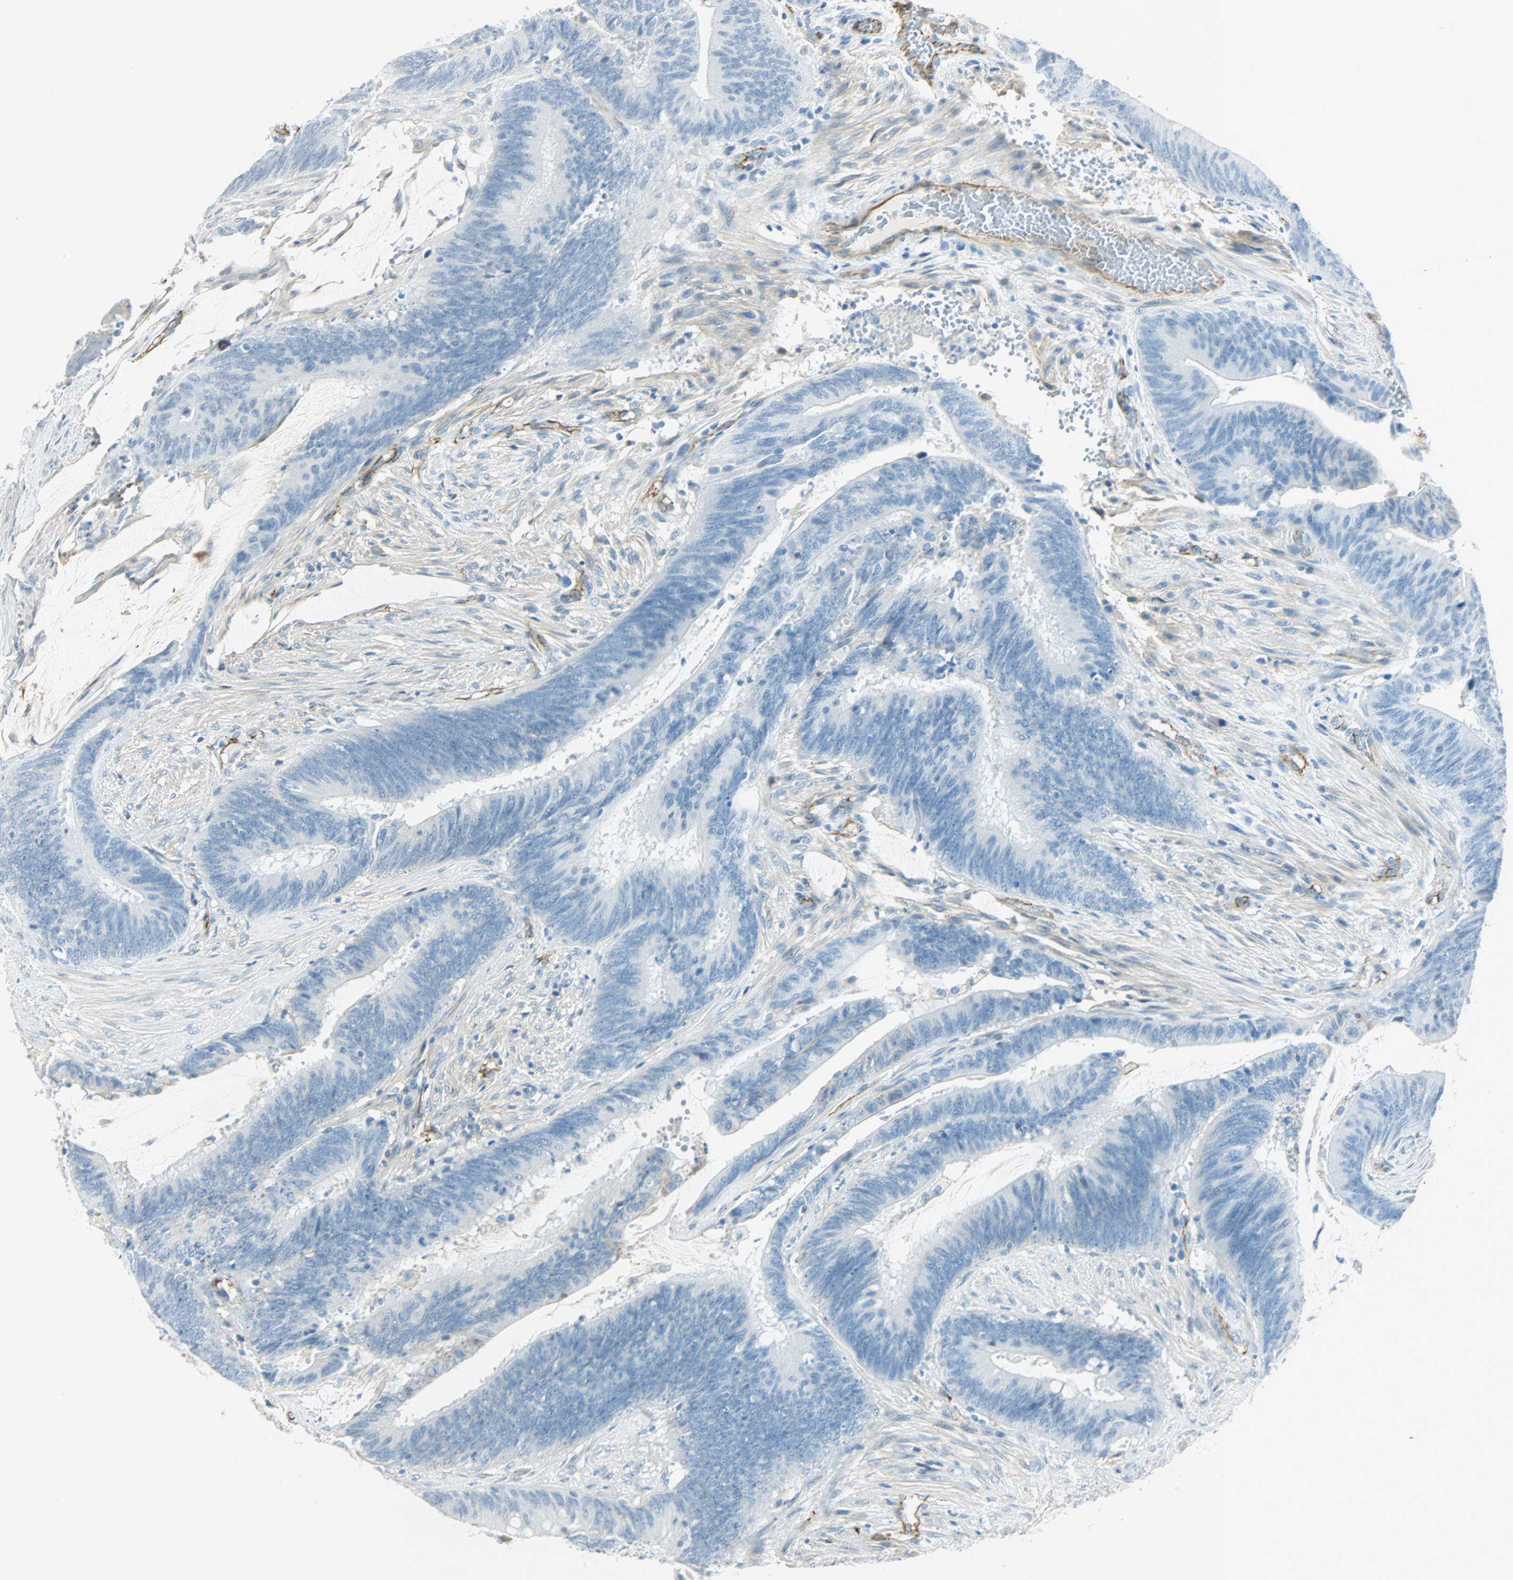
{"staining": {"intensity": "weak", "quantity": "<25%", "location": "cytoplasmic/membranous"}, "tissue": "colorectal cancer", "cell_type": "Tumor cells", "image_type": "cancer", "snomed": [{"axis": "morphology", "description": "Adenocarcinoma, NOS"}, {"axis": "topography", "description": "Rectum"}], "caption": "Tumor cells show no significant expression in adenocarcinoma (colorectal).", "gene": "VPS9D1", "patient": {"sex": "female", "age": 66}}